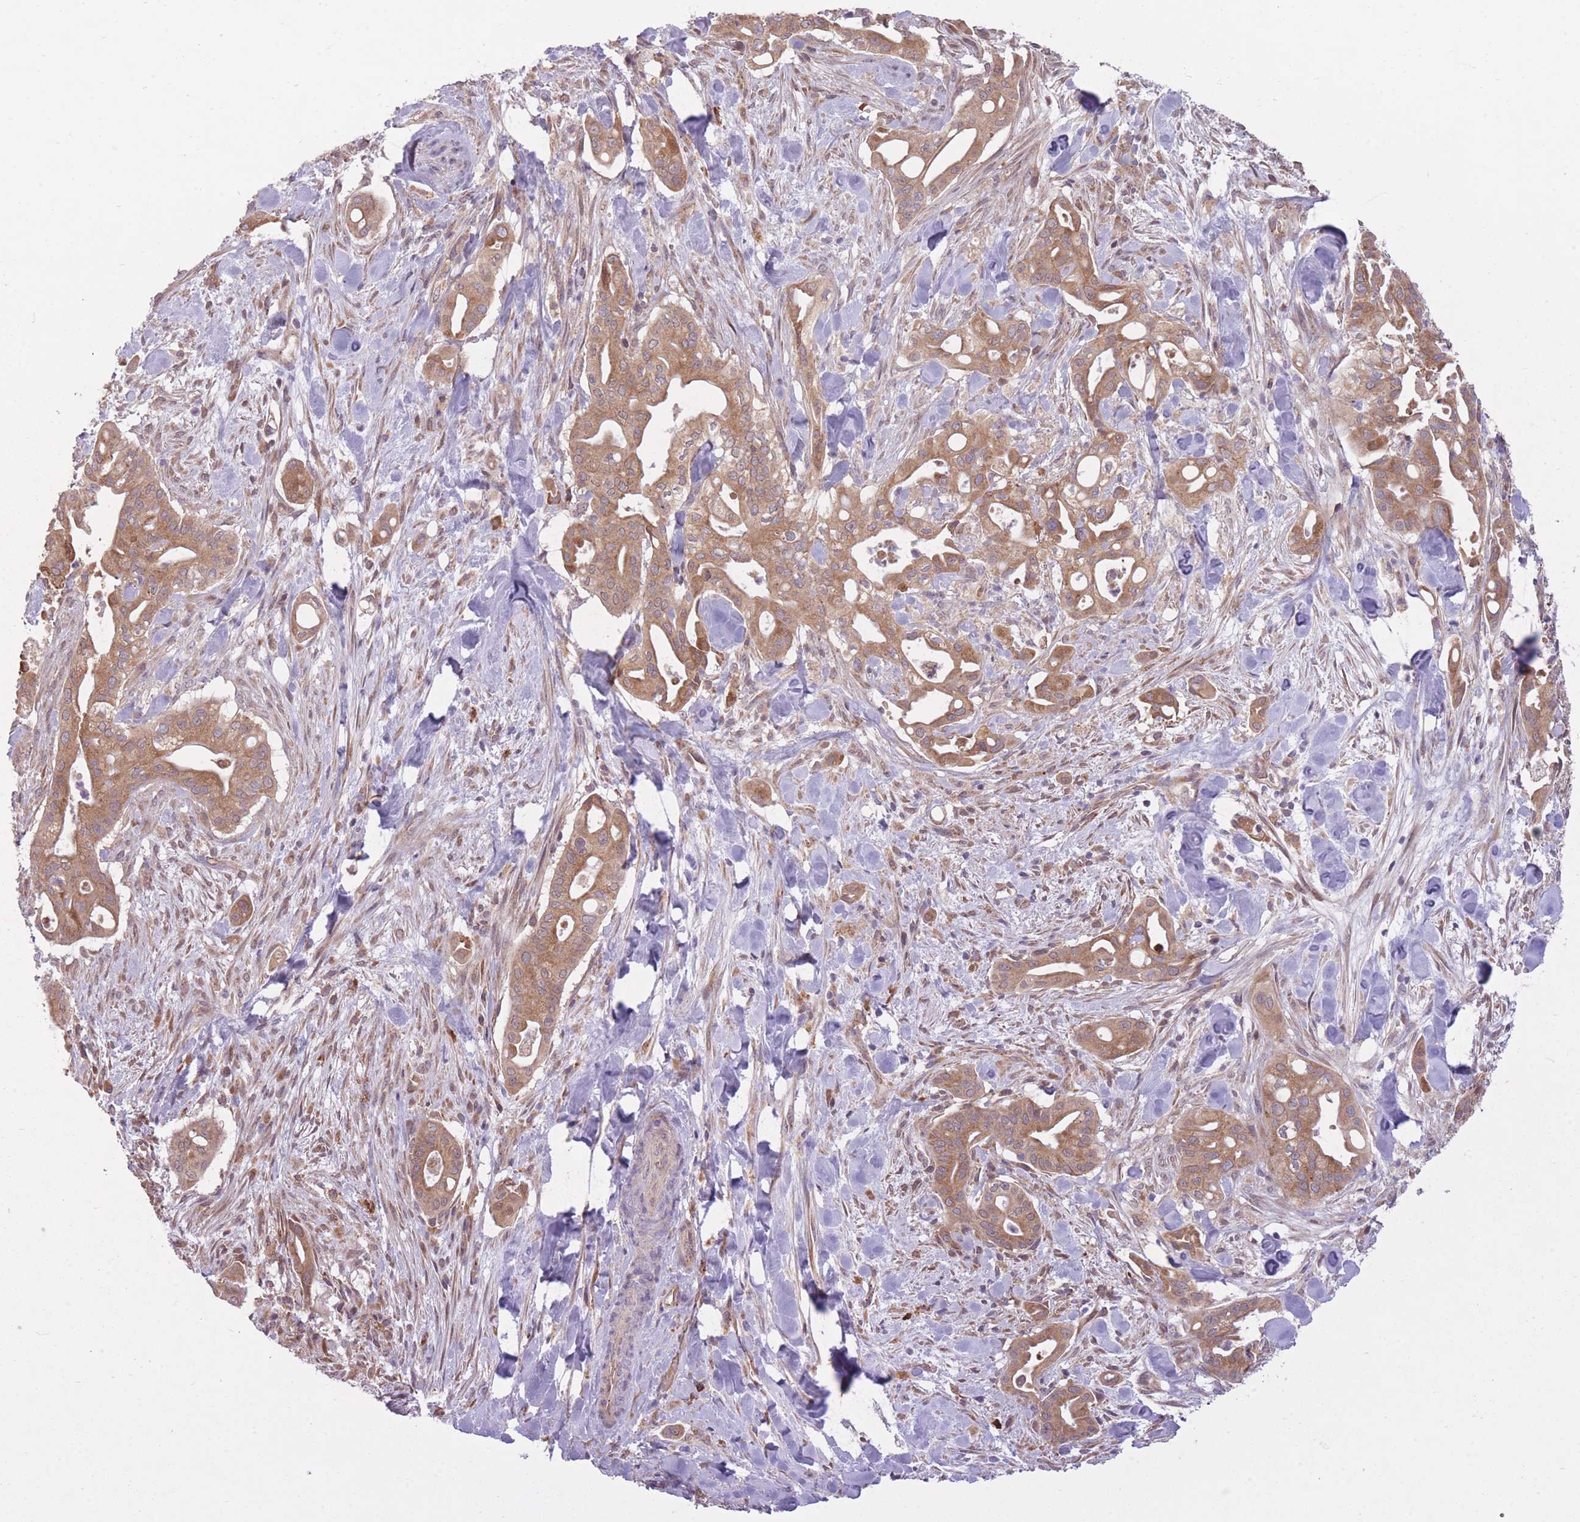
{"staining": {"intensity": "moderate", "quantity": ">75%", "location": "cytoplasmic/membranous"}, "tissue": "liver cancer", "cell_type": "Tumor cells", "image_type": "cancer", "snomed": [{"axis": "morphology", "description": "Cholangiocarcinoma"}, {"axis": "topography", "description": "Liver"}], "caption": "Moderate cytoplasmic/membranous positivity is identified in approximately >75% of tumor cells in liver cancer.", "gene": "POLR3F", "patient": {"sex": "female", "age": 68}}